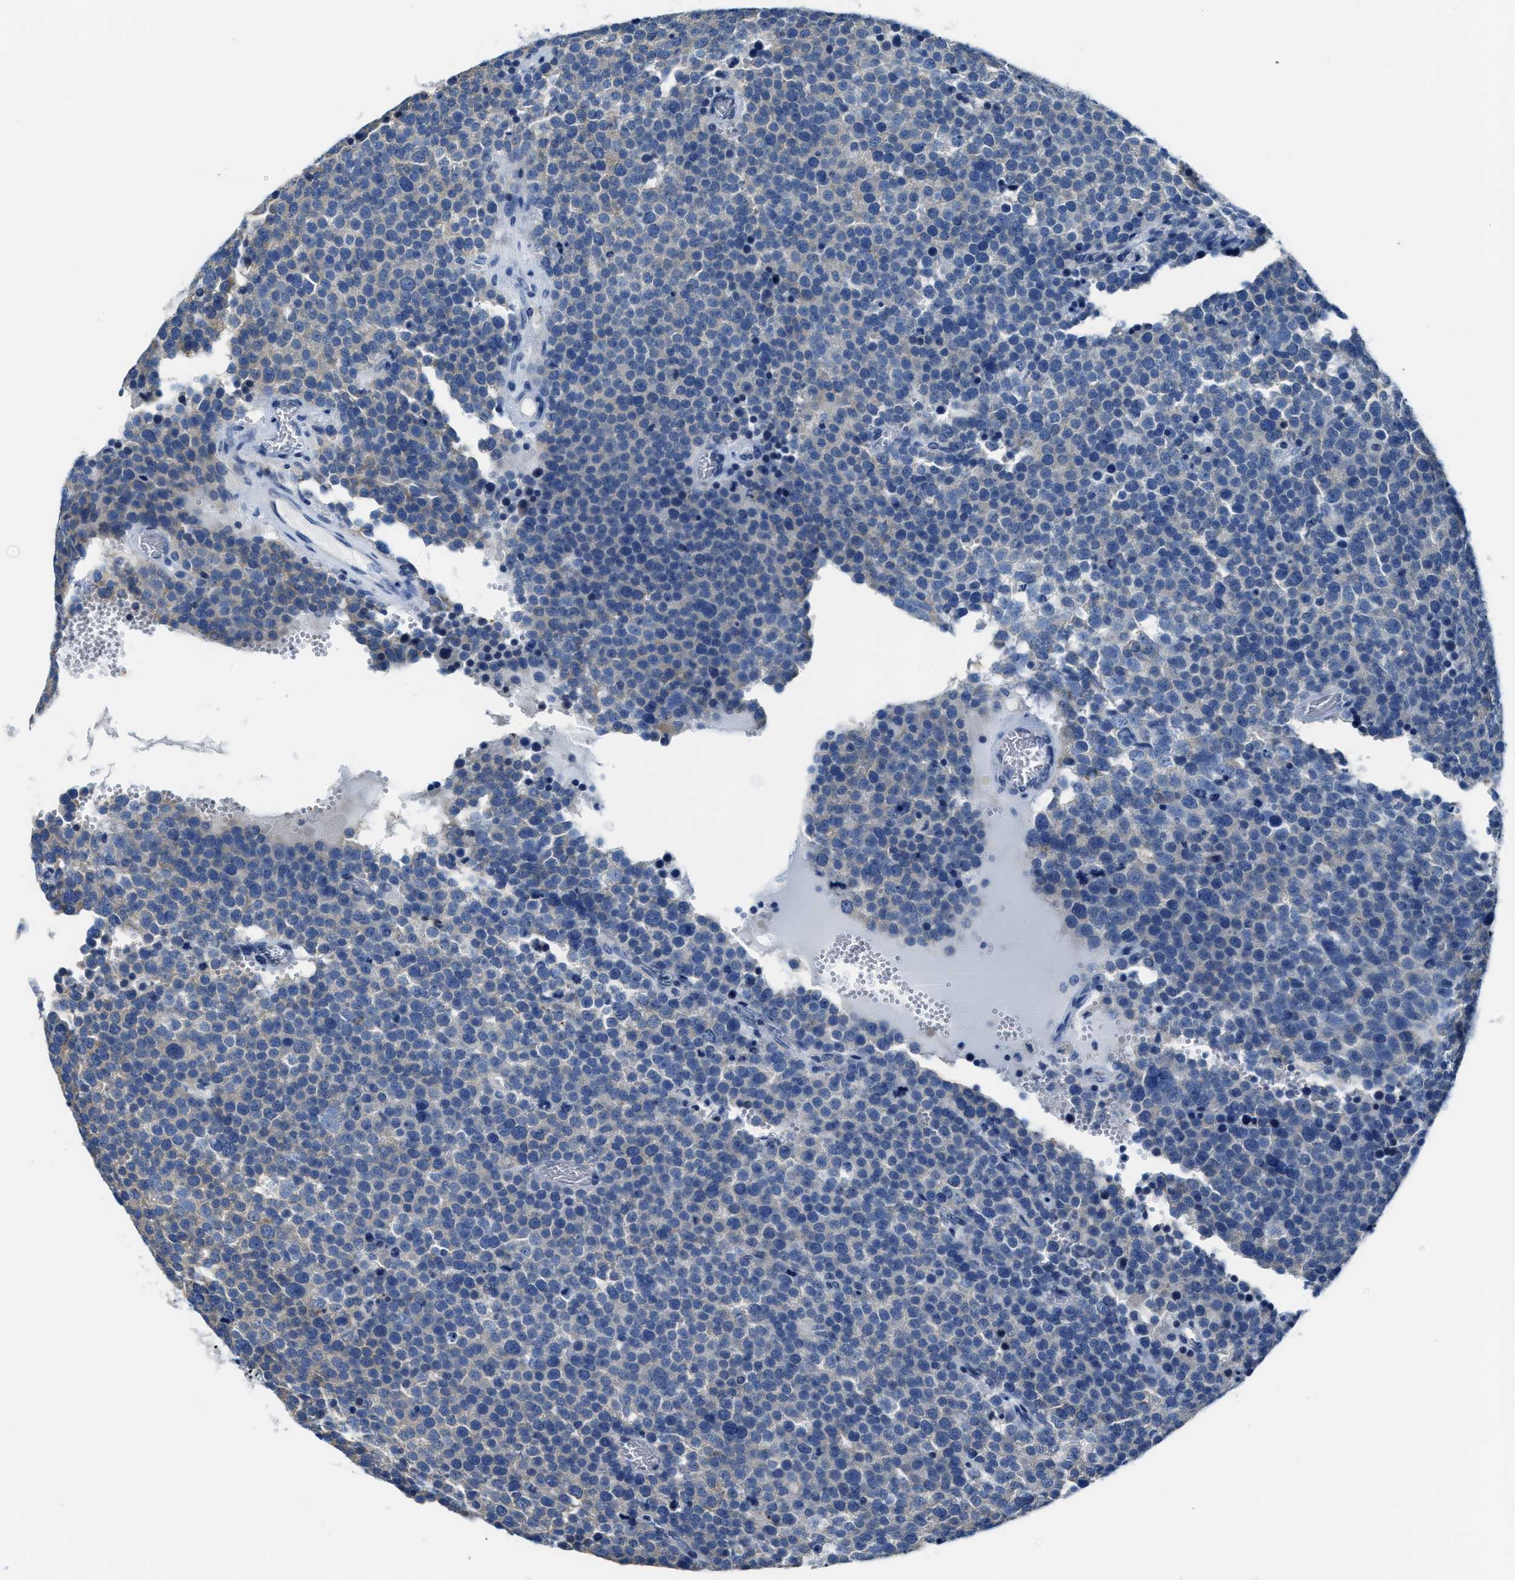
{"staining": {"intensity": "negative", "quantity": "none", "location": "none"}, "tissue": "testis cancer", "cell_type": "Tumor cells", "image_type": "cancer", "snomed": [{"axis": "morphology", "description": "Normal tissue, NOS"}, {"axis": "morphology", "description": "Seminoma, NOS"}, {"axis": "topography", "description": "Testis"}], "caption": "The immunohistochemistry micrograph has no significant staining in tumor cells of testis cancer (seminoma) tissue.", "gene": "ASZ1", "patient": {"sex": "male", "age": 71}}